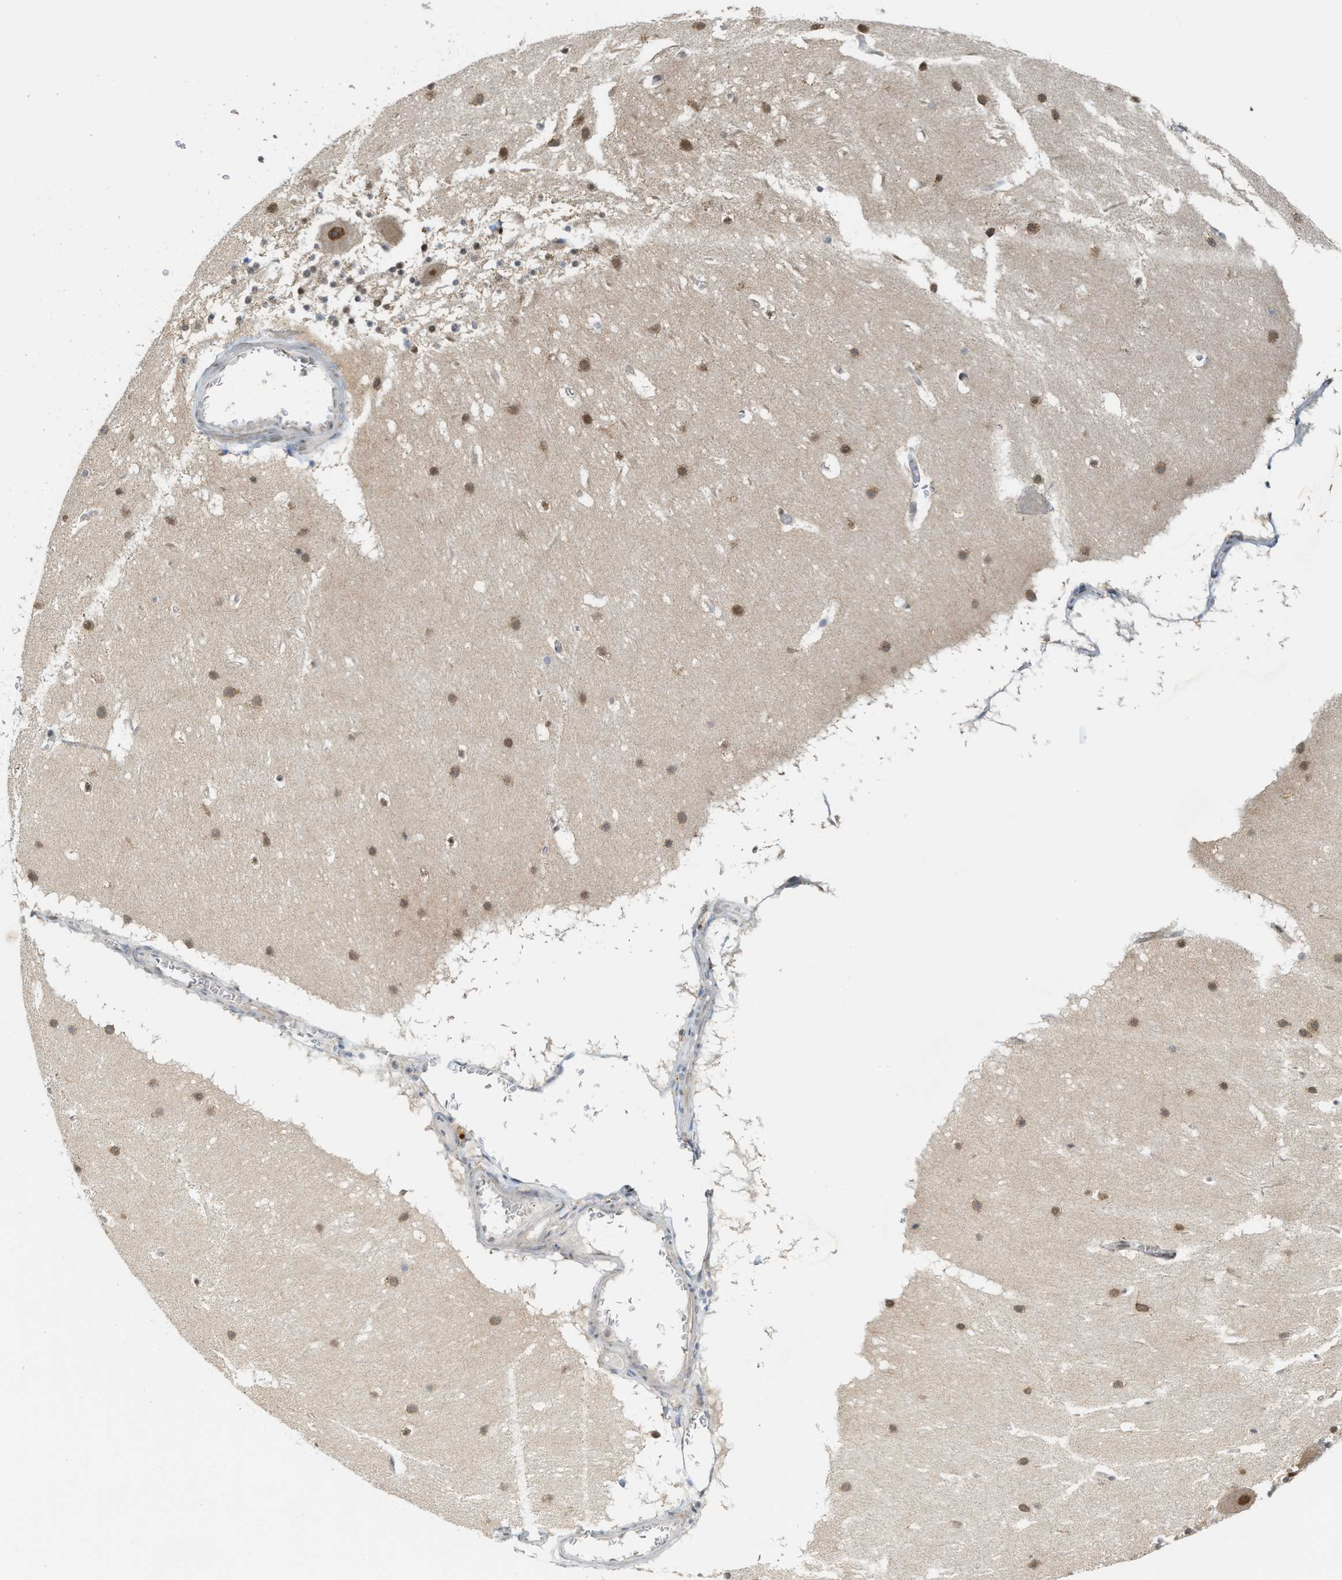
{"staining": {"intensity": "weak", "quantity": "25%-75%", "location": "cytoplasmic/membranous,nuclear"}, "tissue": "cerebellum", "cell_type": "Cells in granular layer", "image_type": "normal", "snomed": [{"axis": "morphology", "description": "Normal tissue, NOS"}, {"axis": "topography", "description": "Cerebellum"}], "caption": "Cerebellum stained with DAB IHC exhibits low levels of weak cytoplasmic/membranous,nuclear staining in approximately 25%-75% of cells in granular layer. Using DAB (brown) and hematoxylin (blue) stains, captured at high magnification using brightfield microscopy.", "gene": "KIF24", "patient": {"sex": "male", "age": 45}}